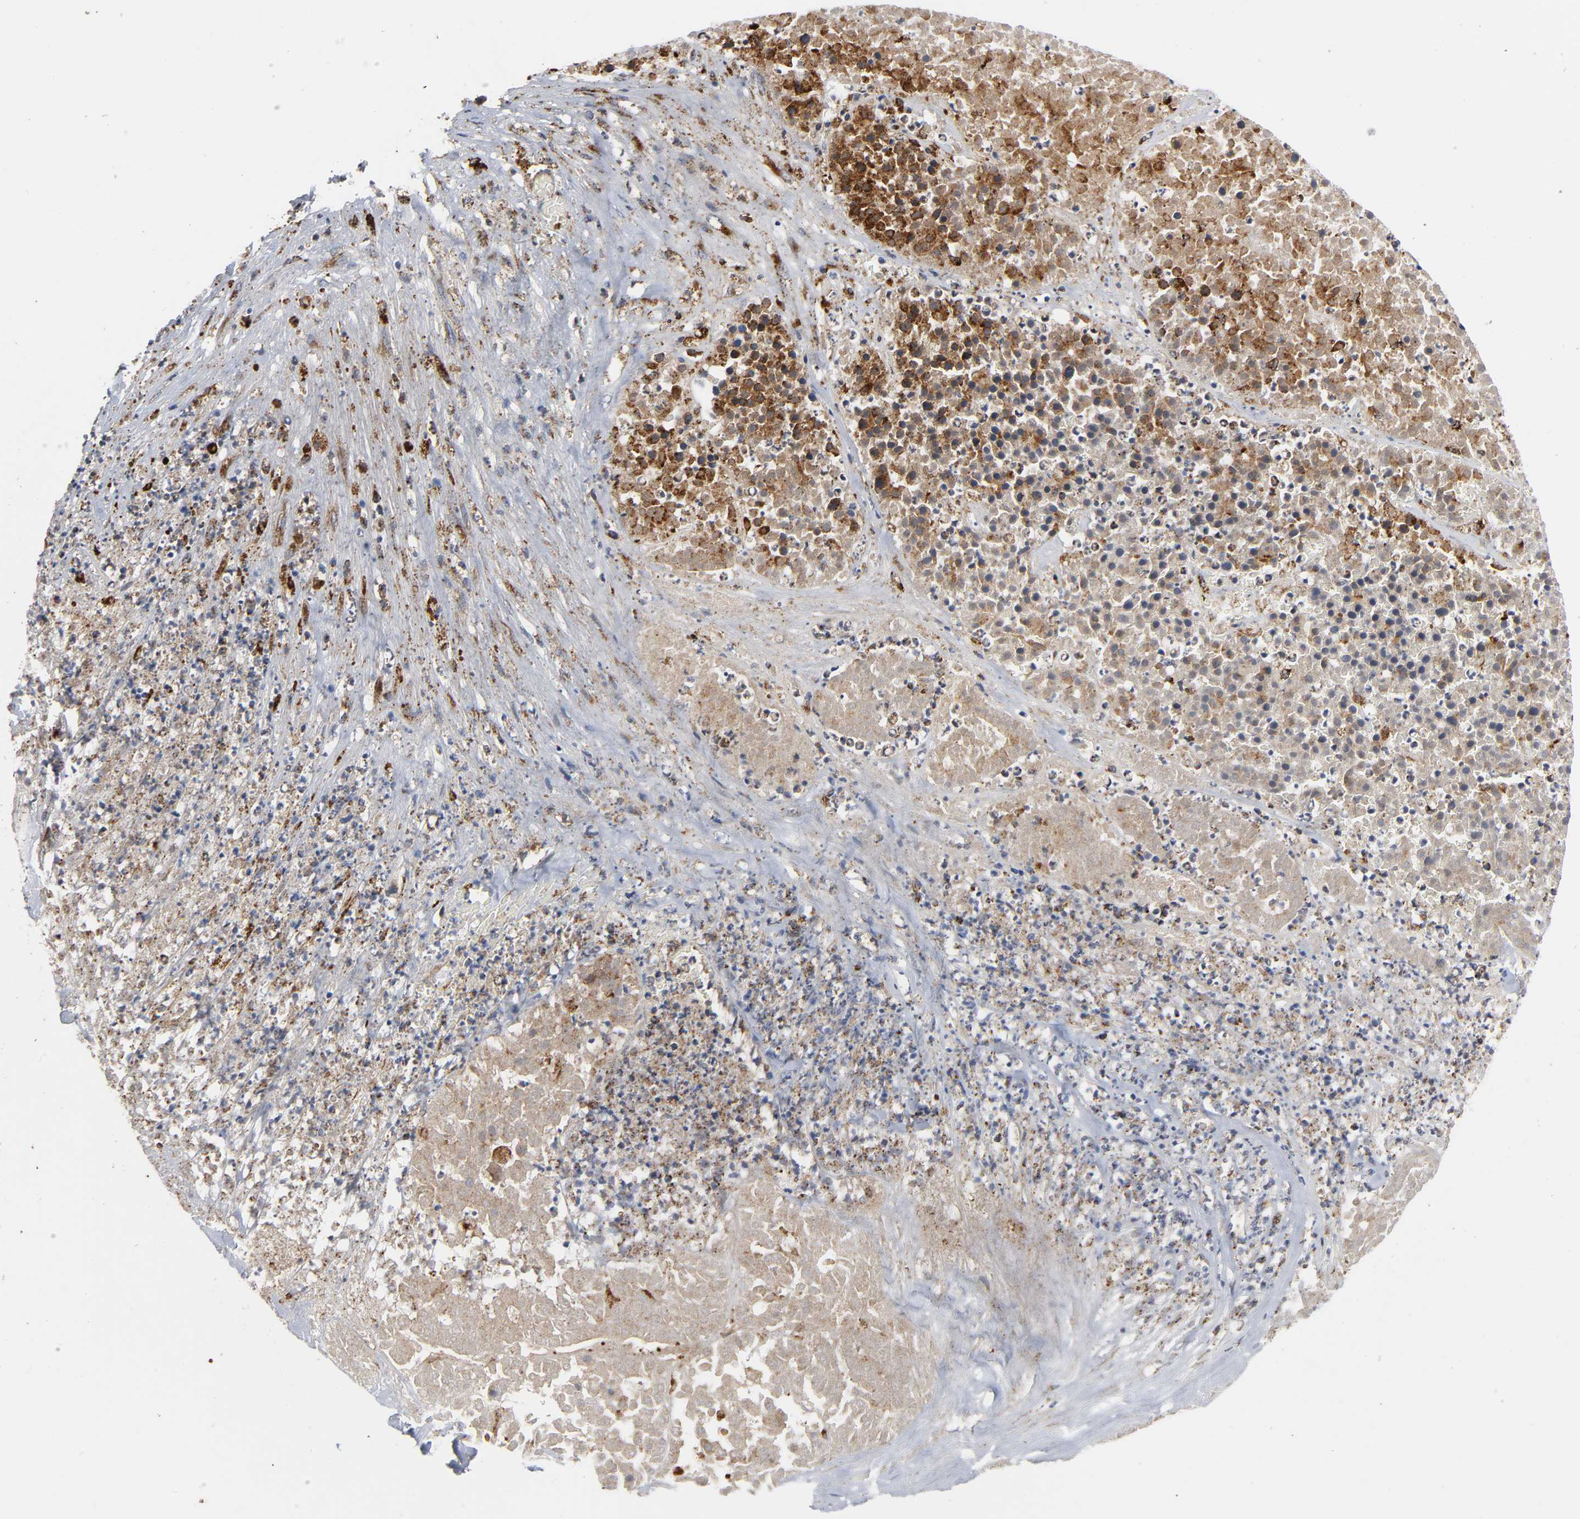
{"staining": {"intensity": "moderate", "quantity": ">75%", "location": "cytoplasmic/membranous"}, "tissue": "pancreatic cancer", "cell_type": "Tumor cells", "image_type": "cancer", "snomed": [{"axis": "morphology", "description": "Adenocarcinoma, NOS"}, {"axis": "topography", "description": "Pancreas"}], "caption": "Brown immunohistochemical staining in pancreatic cancer shows moderate cytoplasmic/membranous staining in approximately >75% of tumor cells. (DAB IHC with brightfield microscopy, high magnification).", "gene": "PSAP", "patient": {"sex": "male", "age": 50}}